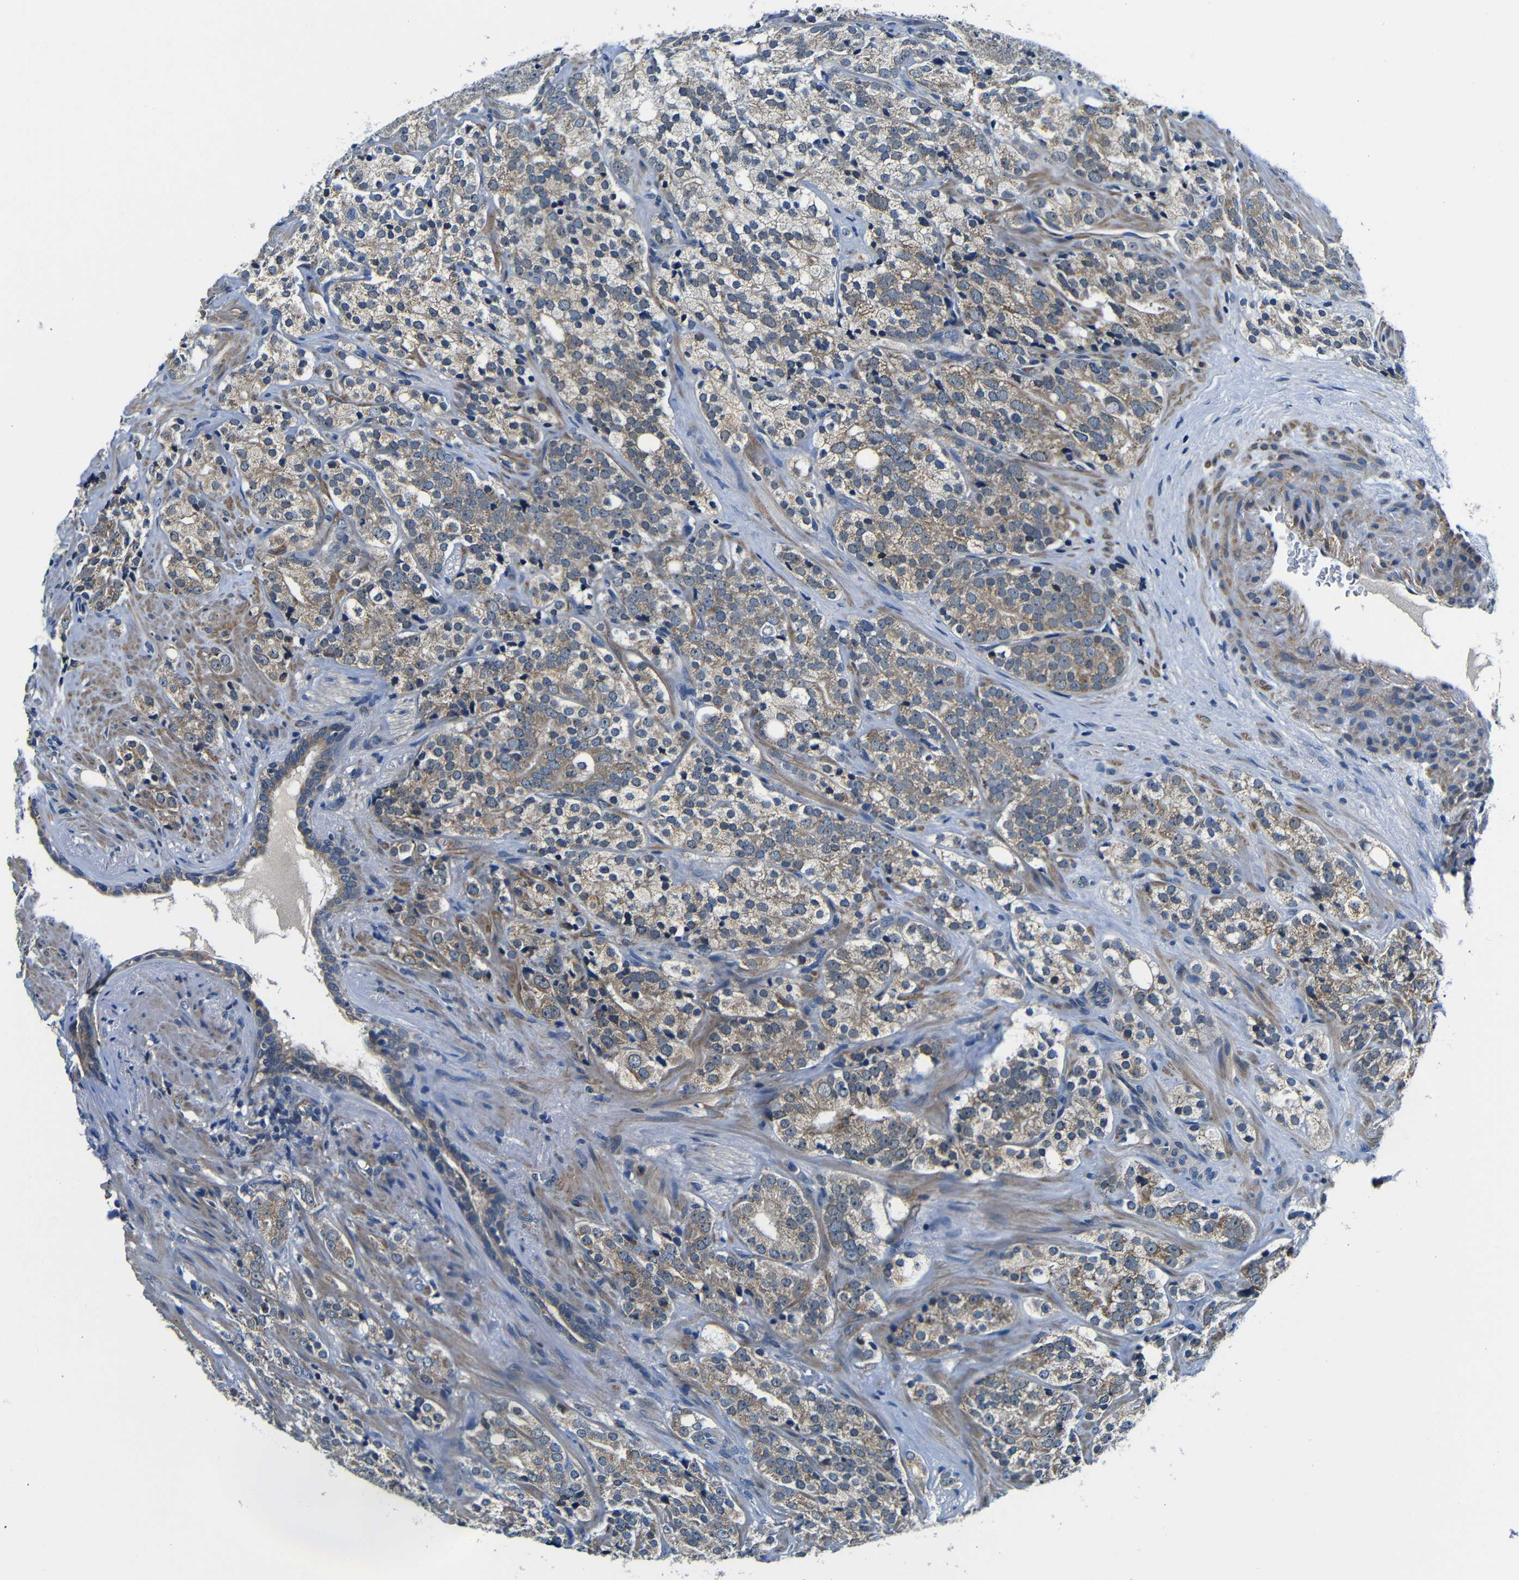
{"staining": {"intensity": "weak", "quantity": ">75%", "location": "cytoplasmic/membranous"}, "tissue": "prostate cancer", "cell_type": "Tumor cells", "image_type": "cancer", "snomed": [{"axis": "morphology", "description": "Adenocarcinoma, High grade"}, {"axis": "topography", "description": "Prostate"}], "caption": "A photomicrograph of human adenocarcinoma (high-grade) (prostate) stained for a protein demonstrates weak cytoplasmic/membranous brown staining in tumor cells.", "gene": "FKBP14", "patient": {"sex": "male", "age": 71}}